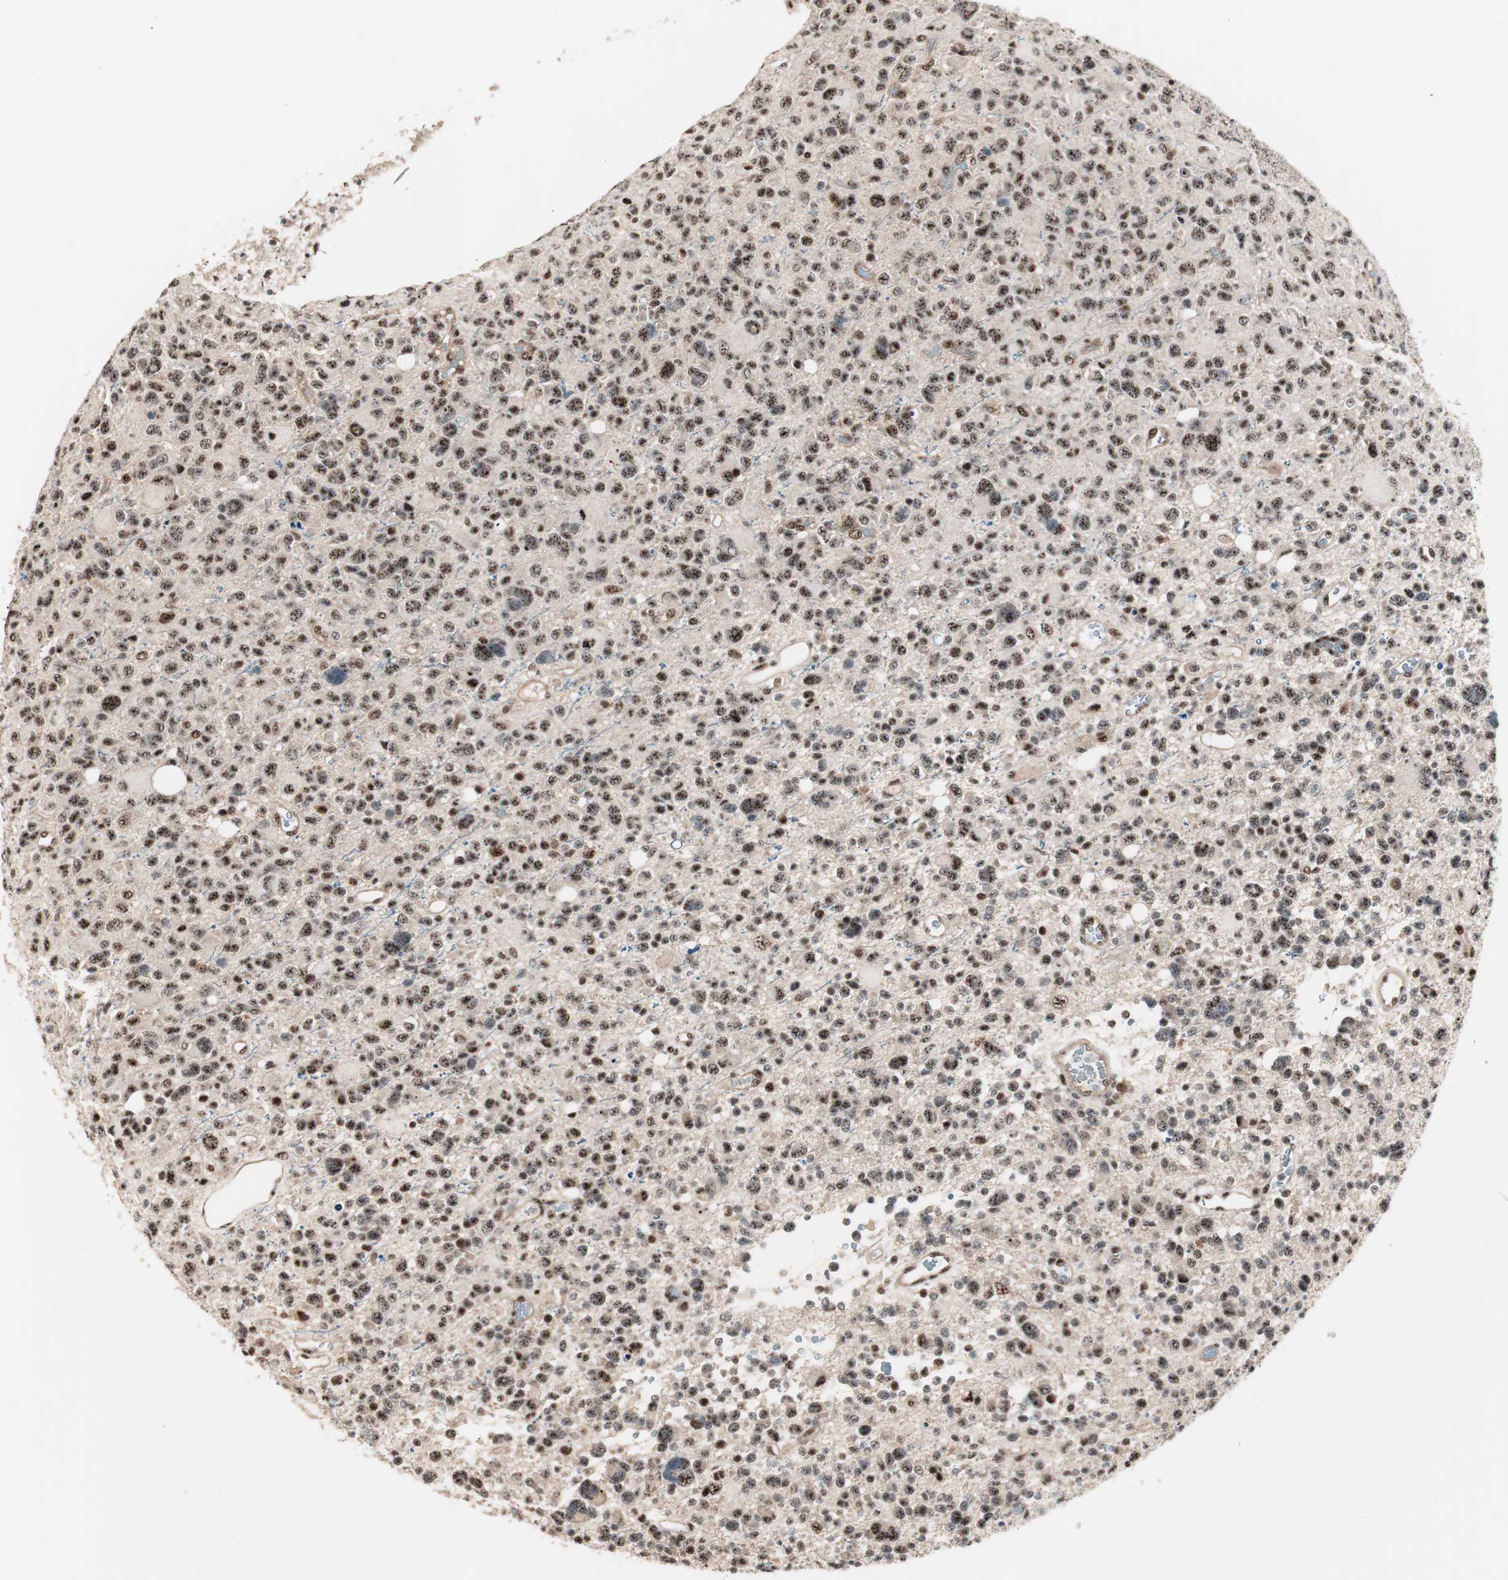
{"staining": {"intensity": "strong", "quantity": ">75%", "location": "nuclear"}, "tissue": "glioma", "cell_type": "Tumor cells", "image_type": "cancer", "snomed": [{"axis": "morphology", "description": "Glioma, malignant, High grade"}, {"axis": "topography", "description": "Brain"}], "caption": "Immunohistochemistry (IHC) of human glioma exhibits high levels of strong nuclear expression in about >75% of tumor cells.", "gene": "NR5A2", "patient": {"sex": "male", "age": 48}}